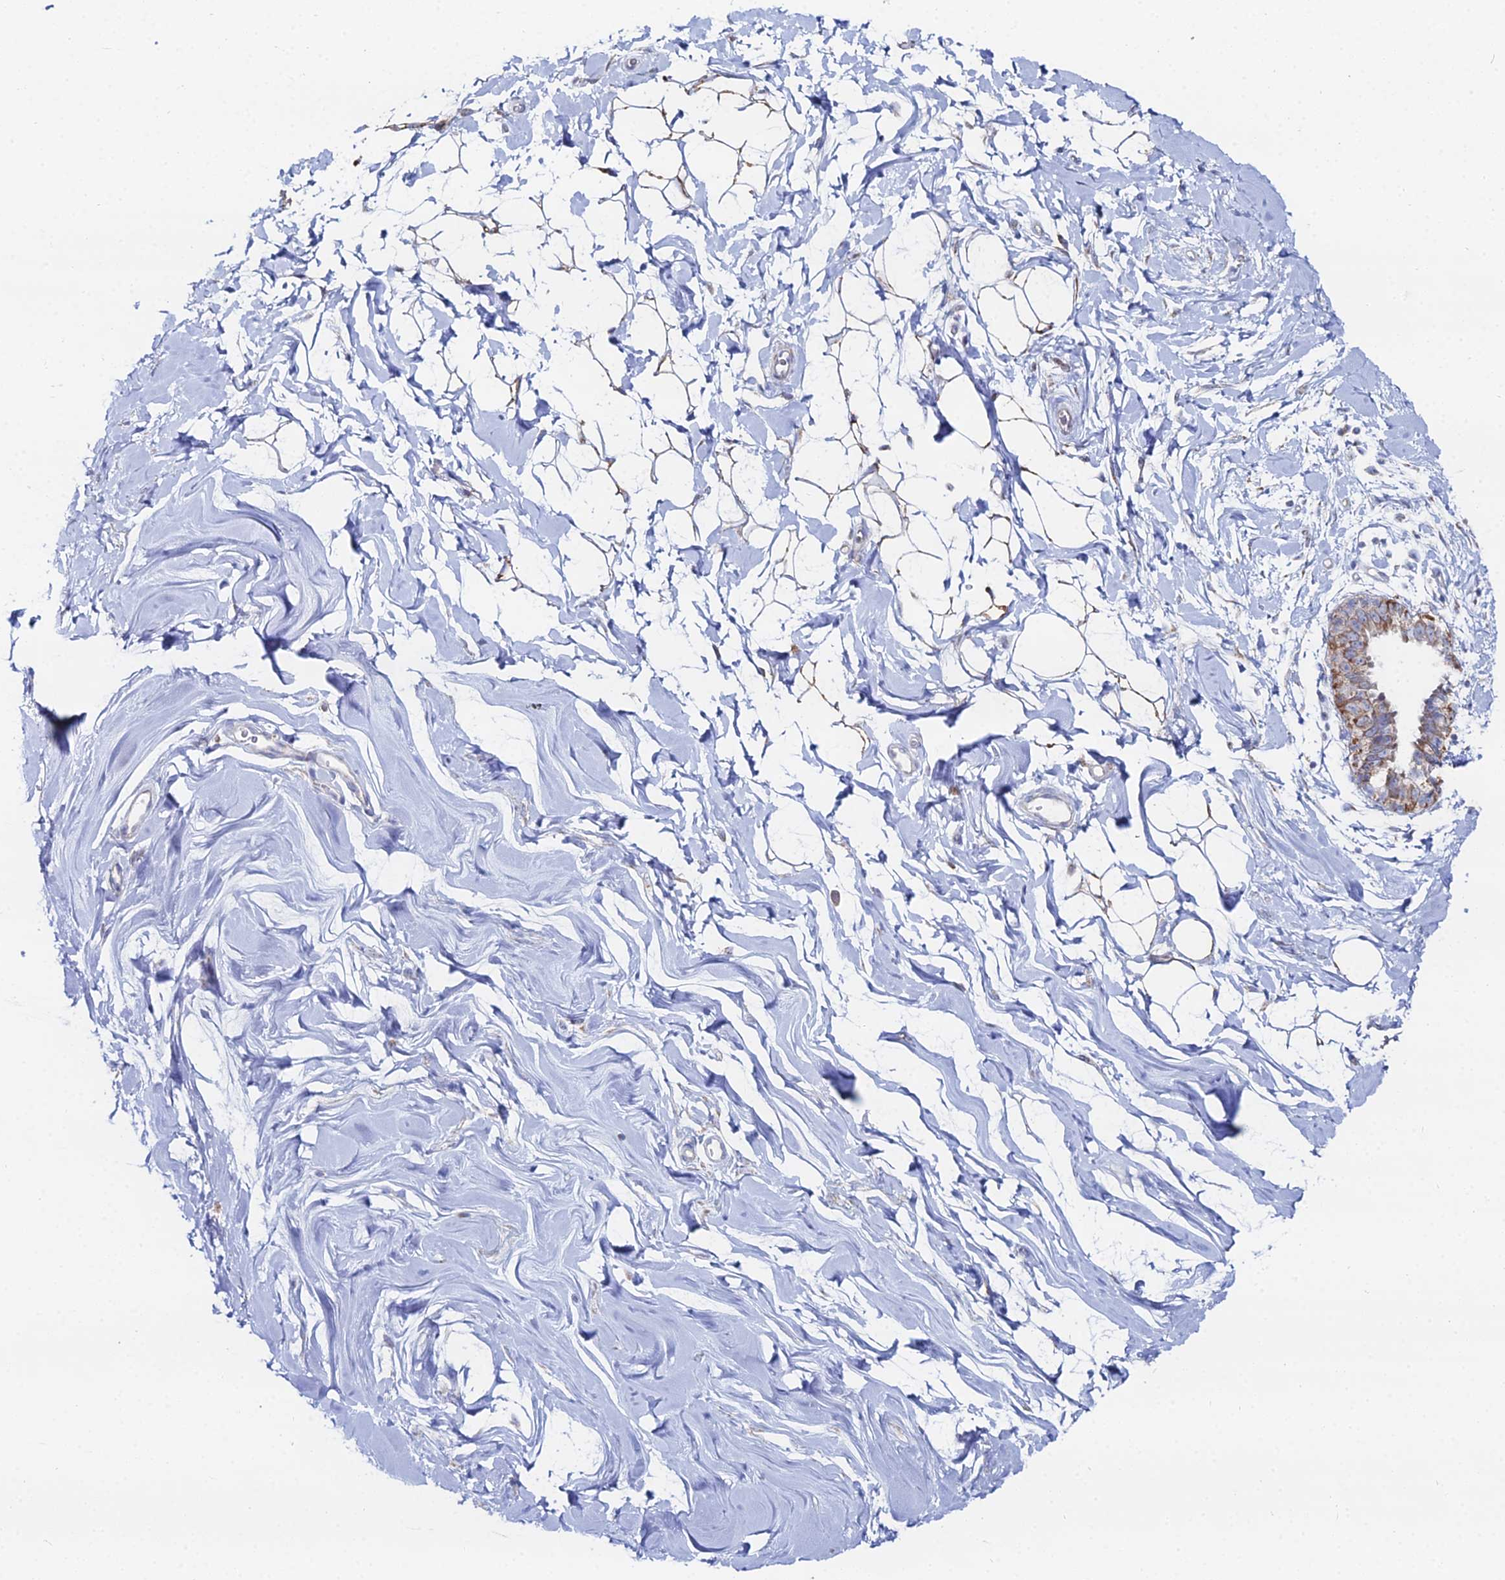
{"staining": {"intensity": "moderate", "quantity": "<25%", "location": "cytoplasmic/membranous"}, "tissue": "adipose tissue", "cell_type": "Adipocytes", "image_type": "normal", "snomed": [{"axis": "morphology", "description": "Normal tissue, NOS"}, {"axis": "topography", "description": "Breast"}], "caption": "Immunohistochemical staining of normal human adipose tissue displays moderate cytoplasmic/membranous protein staining in about <25% of adipocytes. (Stains: DAB (3,3'-diaminobenzidine) in brown, nuclei in blue, Microscopy: brightfield microscopy at high magnification).", "gene": "MPC1", "patient": {"sex": "female", "age": 26}}